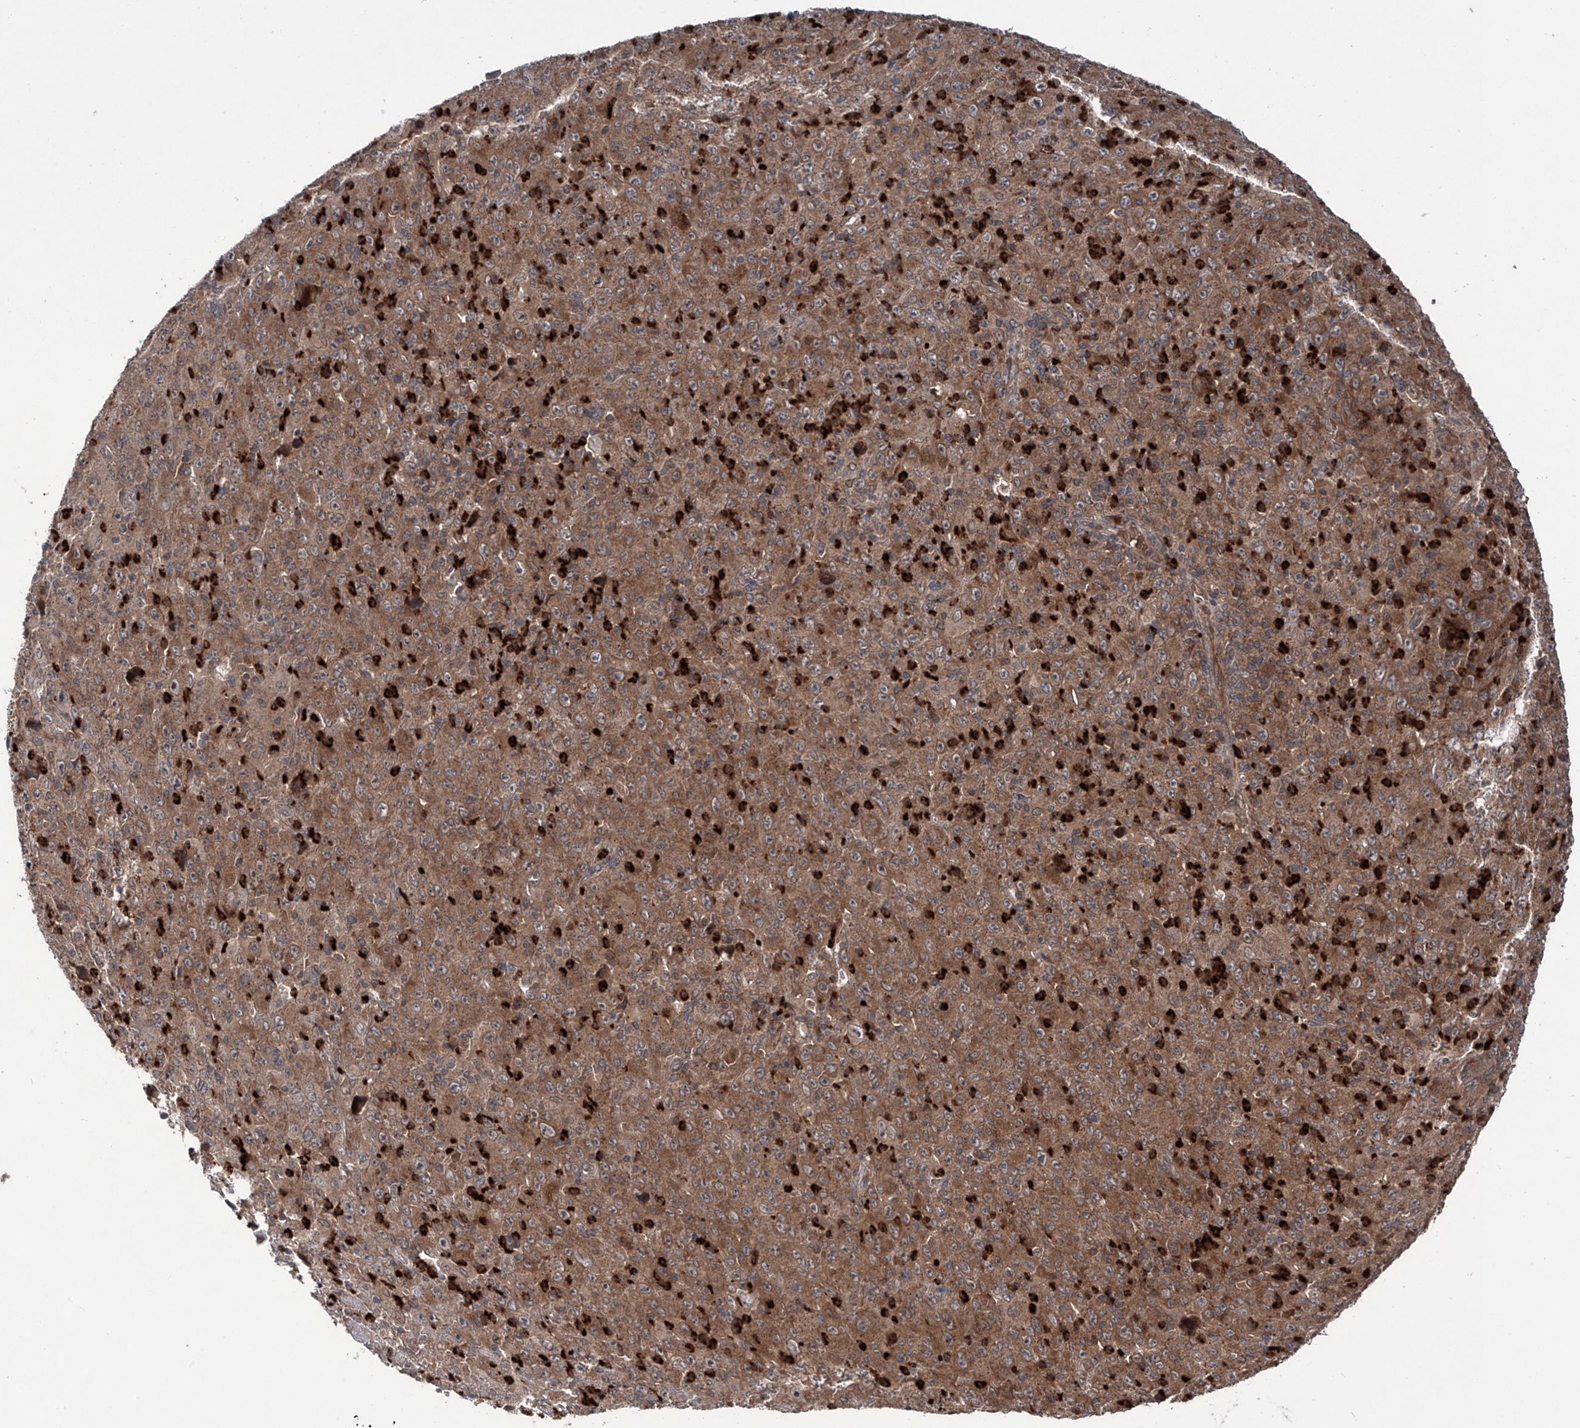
{"staining": {"intensity": "moderate", "quantity": ">75%", "location": "cytoplasmic/membranous"}, "tissue": "melanoma", "cell_type": "Tumor cells", "image_type": "cancer", "snomed": [{"axis": "morphology", "description": "Malignant melanoma, Metastatic site"}, {"axis": "topography", "description": "Skin"}], "caption": "Immunohistochemistry (IHC) staining of melanoma, which exhibits medium levels of moderate cytoplasmic/membranous positivity in about >75% of tumor cells indicating moderate cytoplasmic/membranous protein staining. The staining was performed using DAB (brown) for protein detection and nuclei were counterstained in hematoxylin (blue).", "gene": "ZDHHC9", "patient": {"sex": "female", "age": 56}}